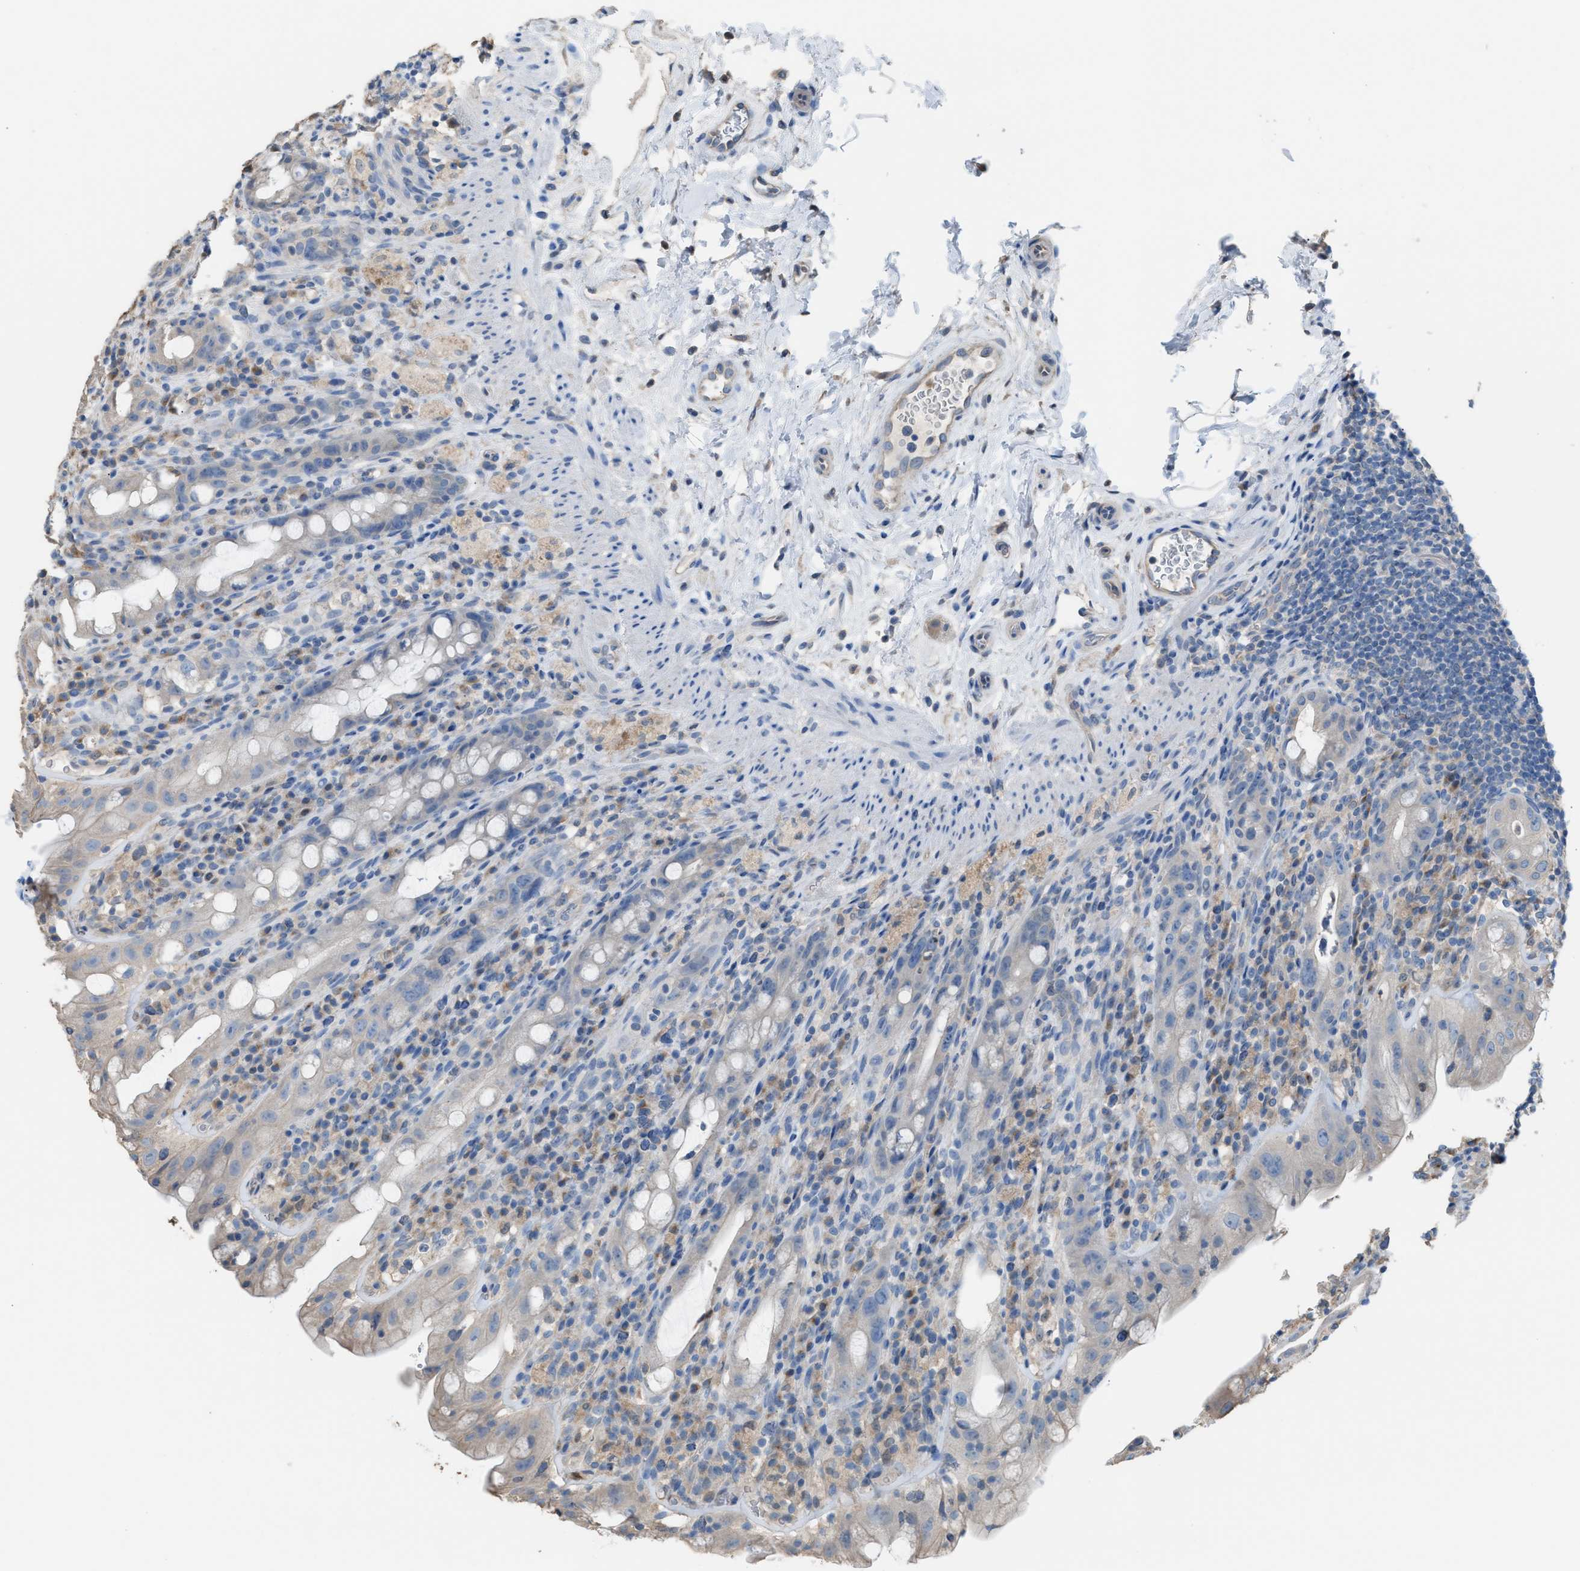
{"staining": {"intensity": "negative", "quantity": "none", "location": "none"}, "tissue": "rectum", "cell_type": "Glandular cells", "image_type": "normal", "snomed": [{"axis": "morphology", "description": "Normal tissue, NOS"}, {"axis": "topography", "description": "Rectum"}], "caption": "Unremarkable rectum was stained to show a protein in brown. There is no significant staining in glandular cells.", "gene": "NQO2", "patient": {"sex": "male", "age": 44}}